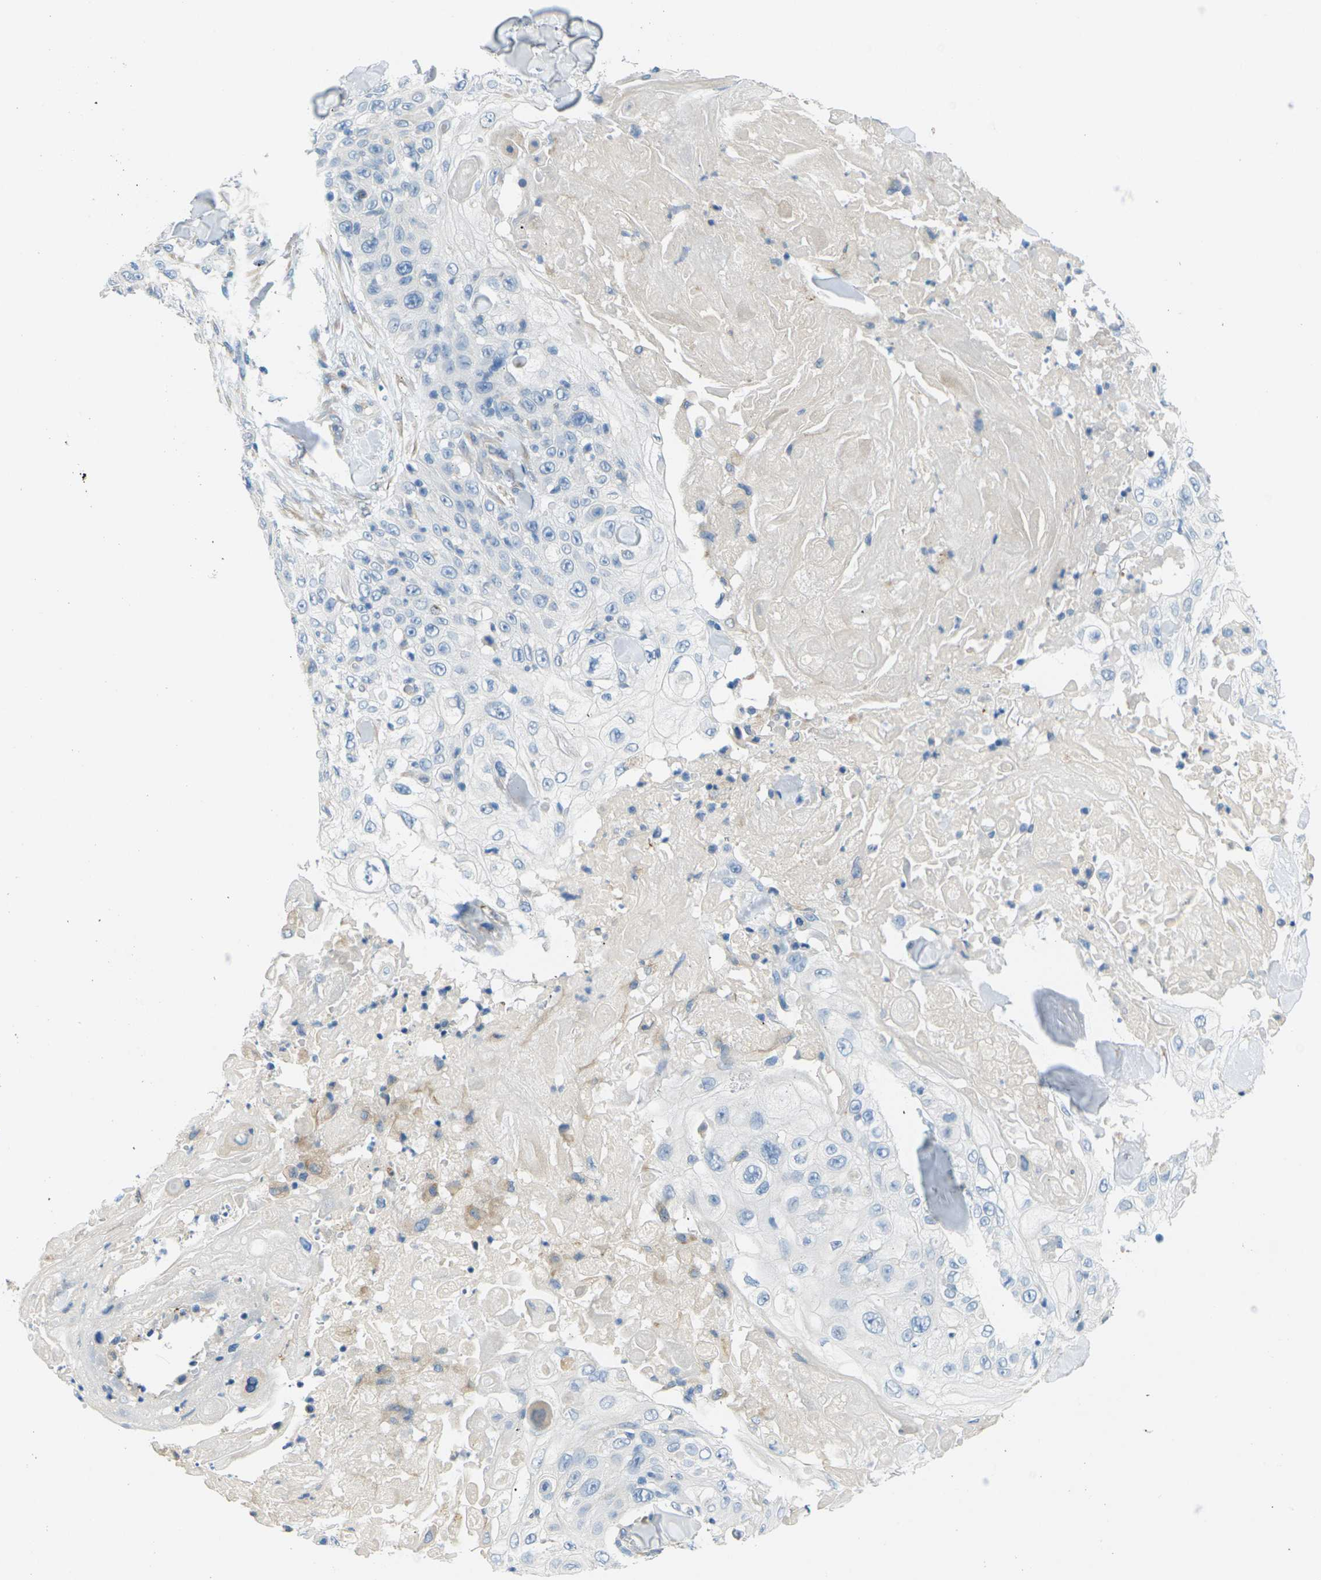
{"staining": {"intensity": "negative", "quantity": "none", "location": "none"}, "tissue": "skin cancer", "cell_type": "Tumor cells", "image_type": "cancer", "snomed": [{"axis": "morphology", "description": "Squamous cell carcinoma, NOS"}, {"axis": "topography", "description": "Skin"}], "caption": "This is a micrograph of IHC staining of skin squamous cell carcinoma, which shows no positivity in tumor cells. (DAB immunohistochemistry (IHC), high magnification).", "gene": "CYP2C8", "patient": {"sex": "male", "age": 86}}